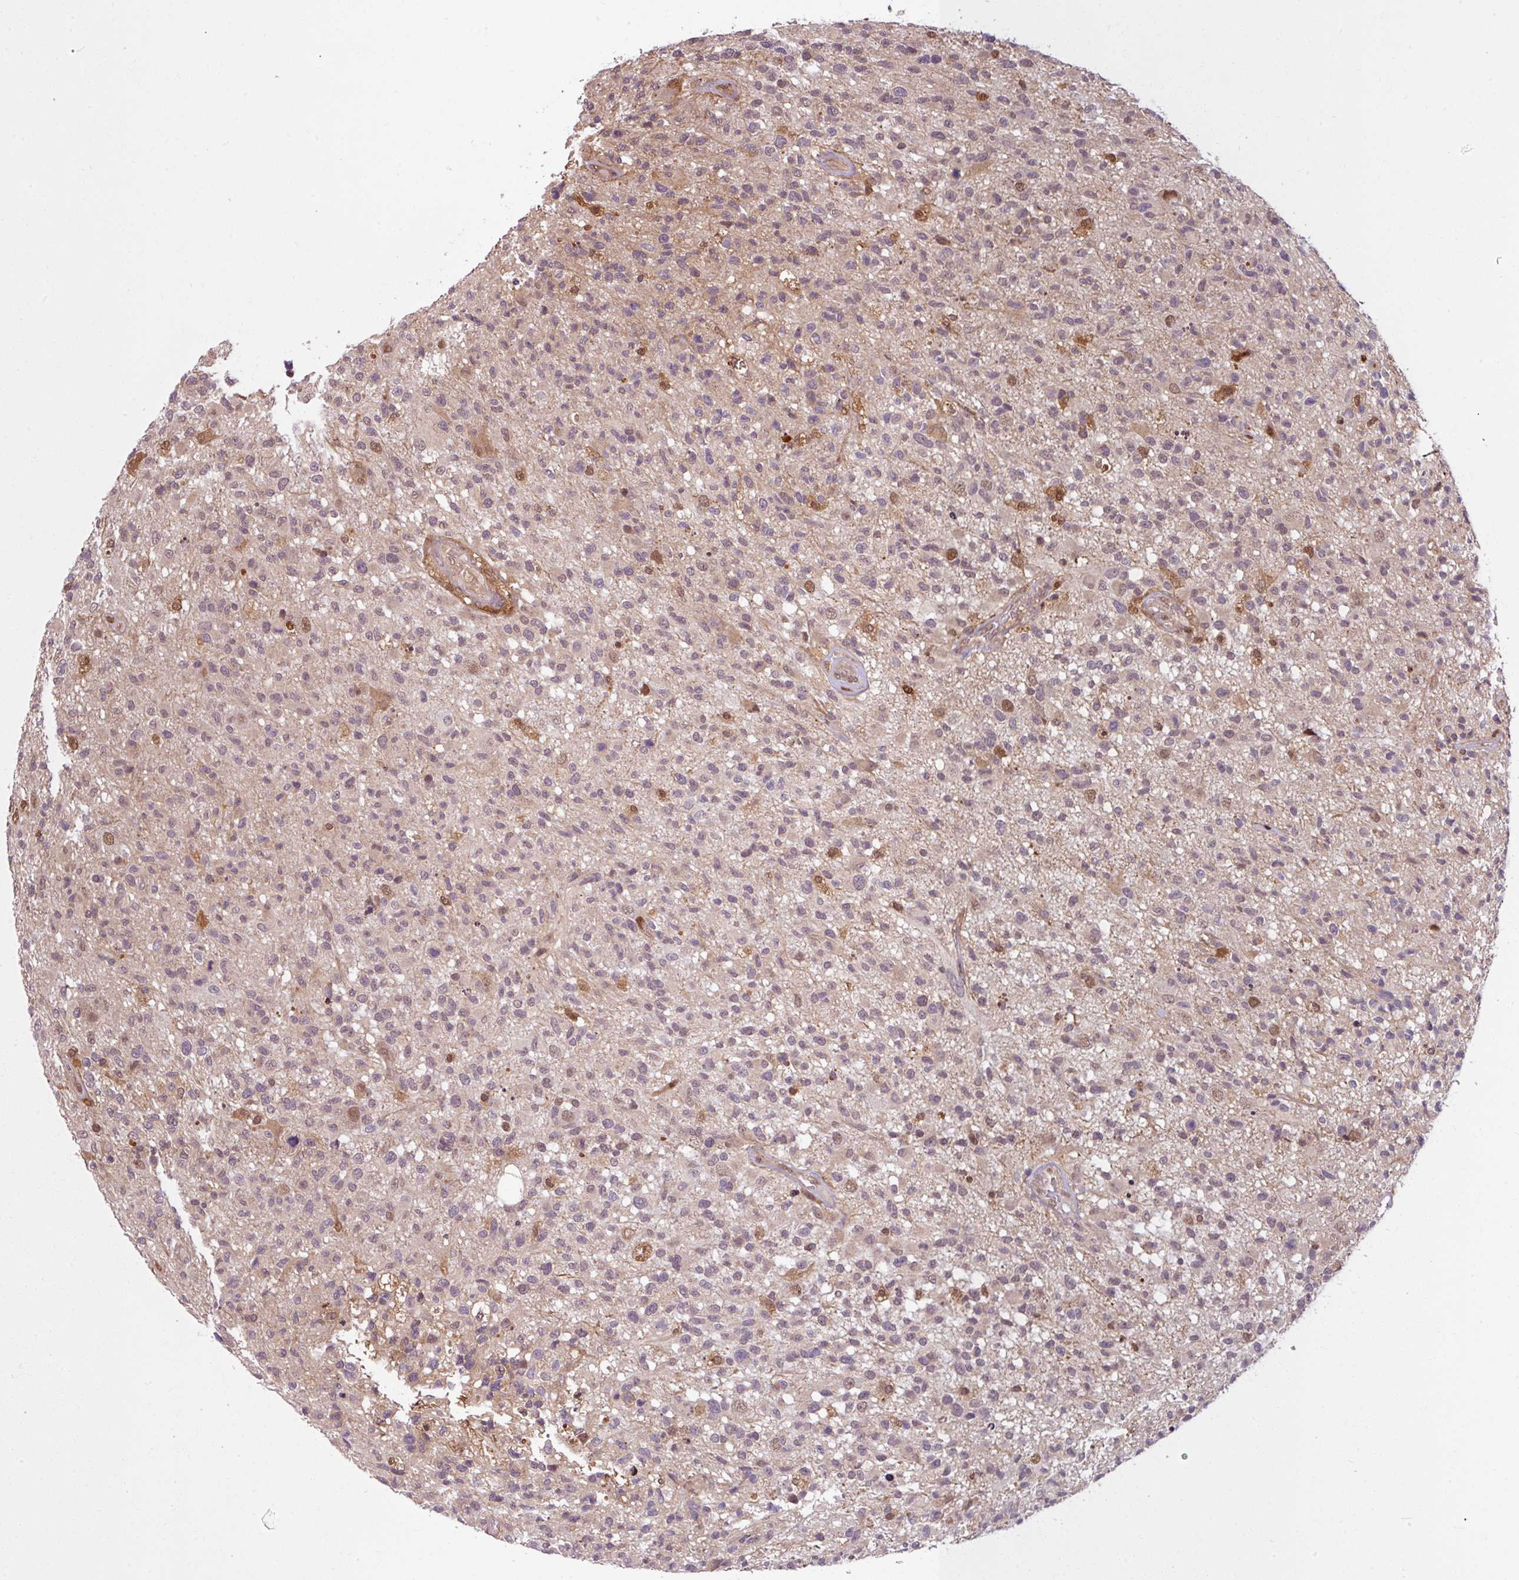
{"staining": {"intensity": "moderate", "quantity": "<25%", "location": "cytoplasmic/membranous,nuclear"}, "tissue": "glioma", "cell_type": "Tumor cells", "image_type": "cancer", "snomed": [{"axis": "morphology", "description": "Glioma, malignant, High grade"}, {"axis": "morphology", "description": "Glioblastoma, NOS"}, {"axis": "topography", "description": "Brain"}], "caption": "Approximately <25% of tumor cells in glioma reveal moderate cytoplasmic/membranous and nuclear protein expression as visualized by brown immunohistochemical staining.", "gene": "KCTD11", "patient": {"sex": "male", "age": 60}}